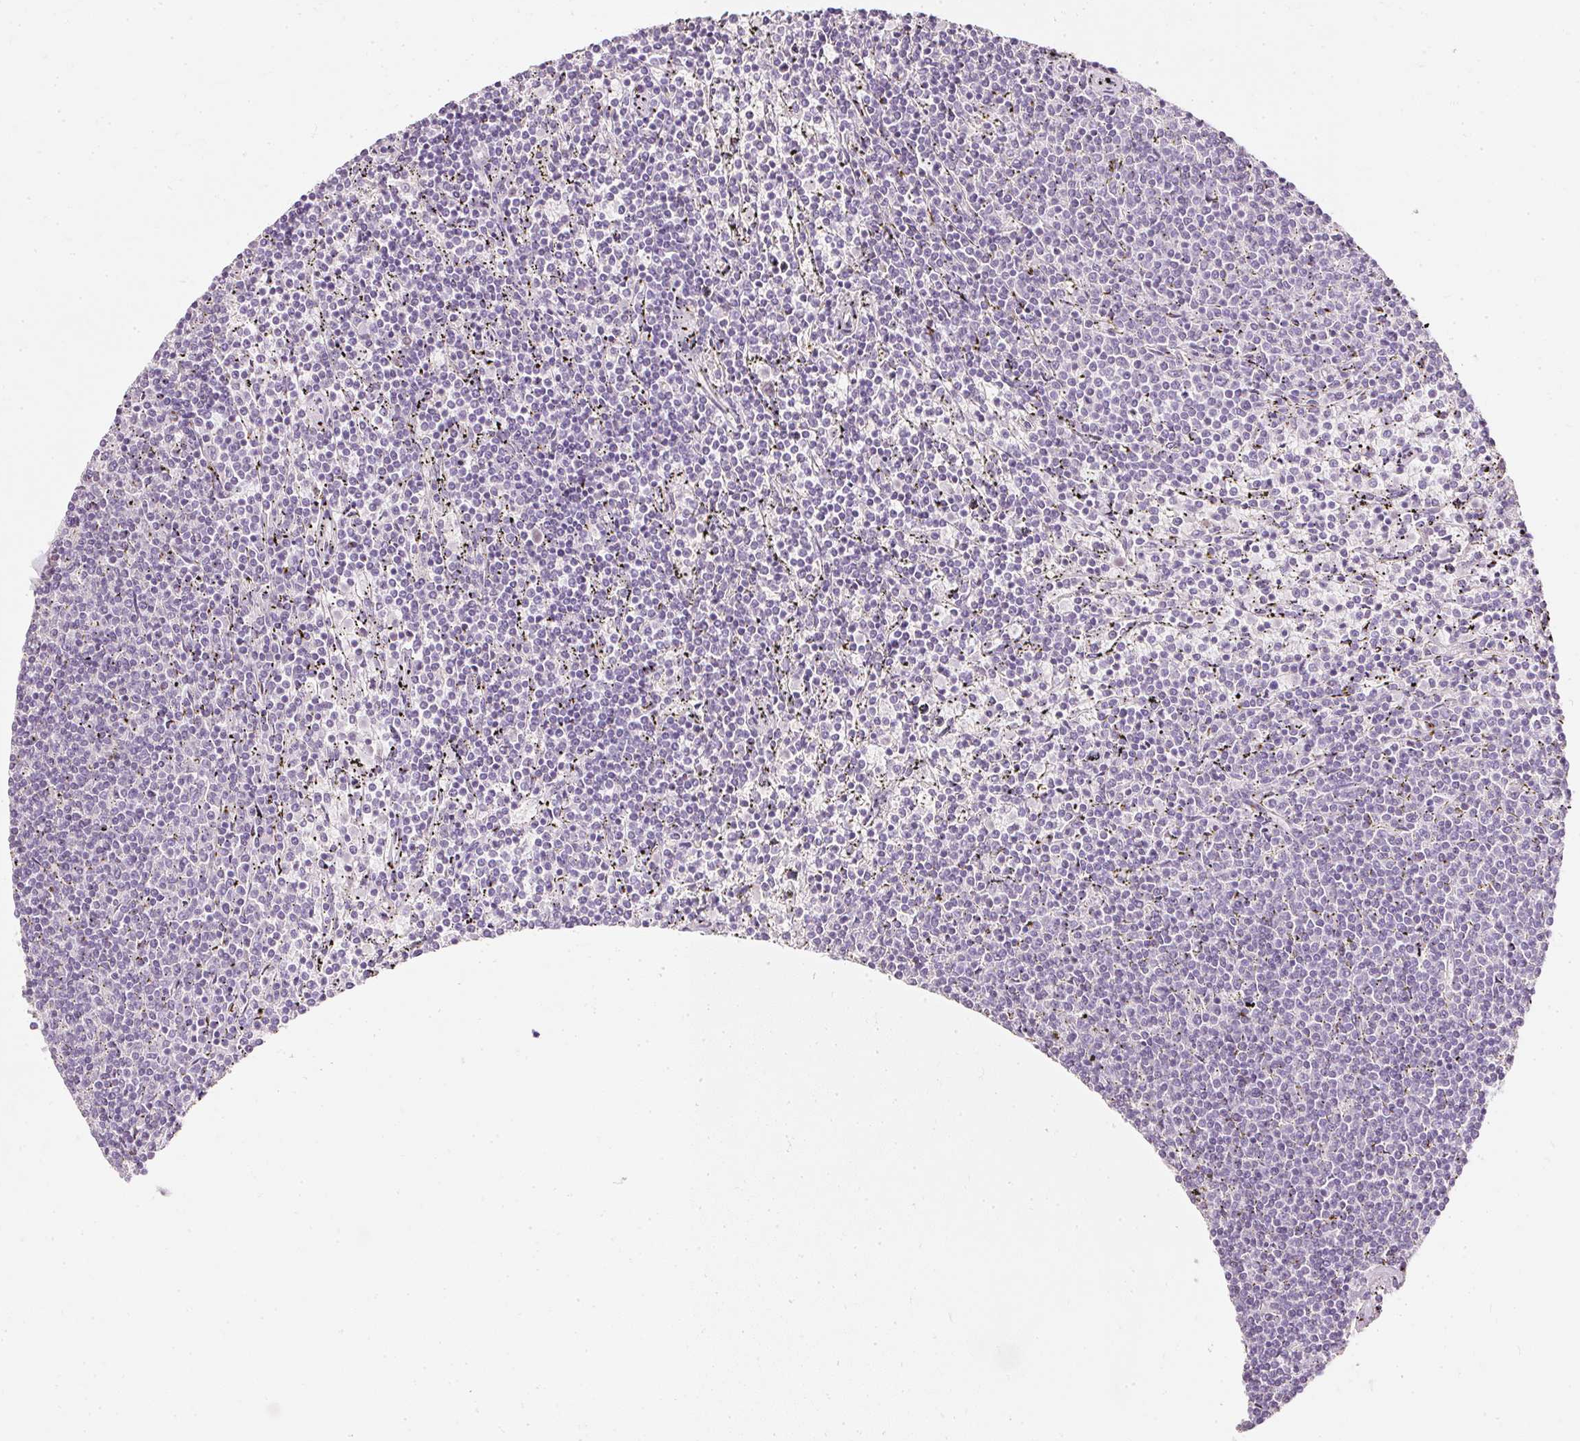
{"staining": {"intensity": "negative", "quantity": "none", "location": "none"}, "tissue": "lymphoma", "cell_type": "Tumor cells", "image_type": "cancer", "snomed": [{"axis": "morphology", "description": "Malignant lymphoma, non-Hodgkin's type, Low grade"}, {"axis": "topography", "description": "Spleen"}], "caption": "Immunohistochemistry (IHC) photomicrograph of human lymphoma stained for a protein (brown), which reveals no expression in tumor cells. (DAB IHC with hematoxylin counter stain).", "gene": "ELAVL3", "patient": {"sex": "female", "age": 50}}